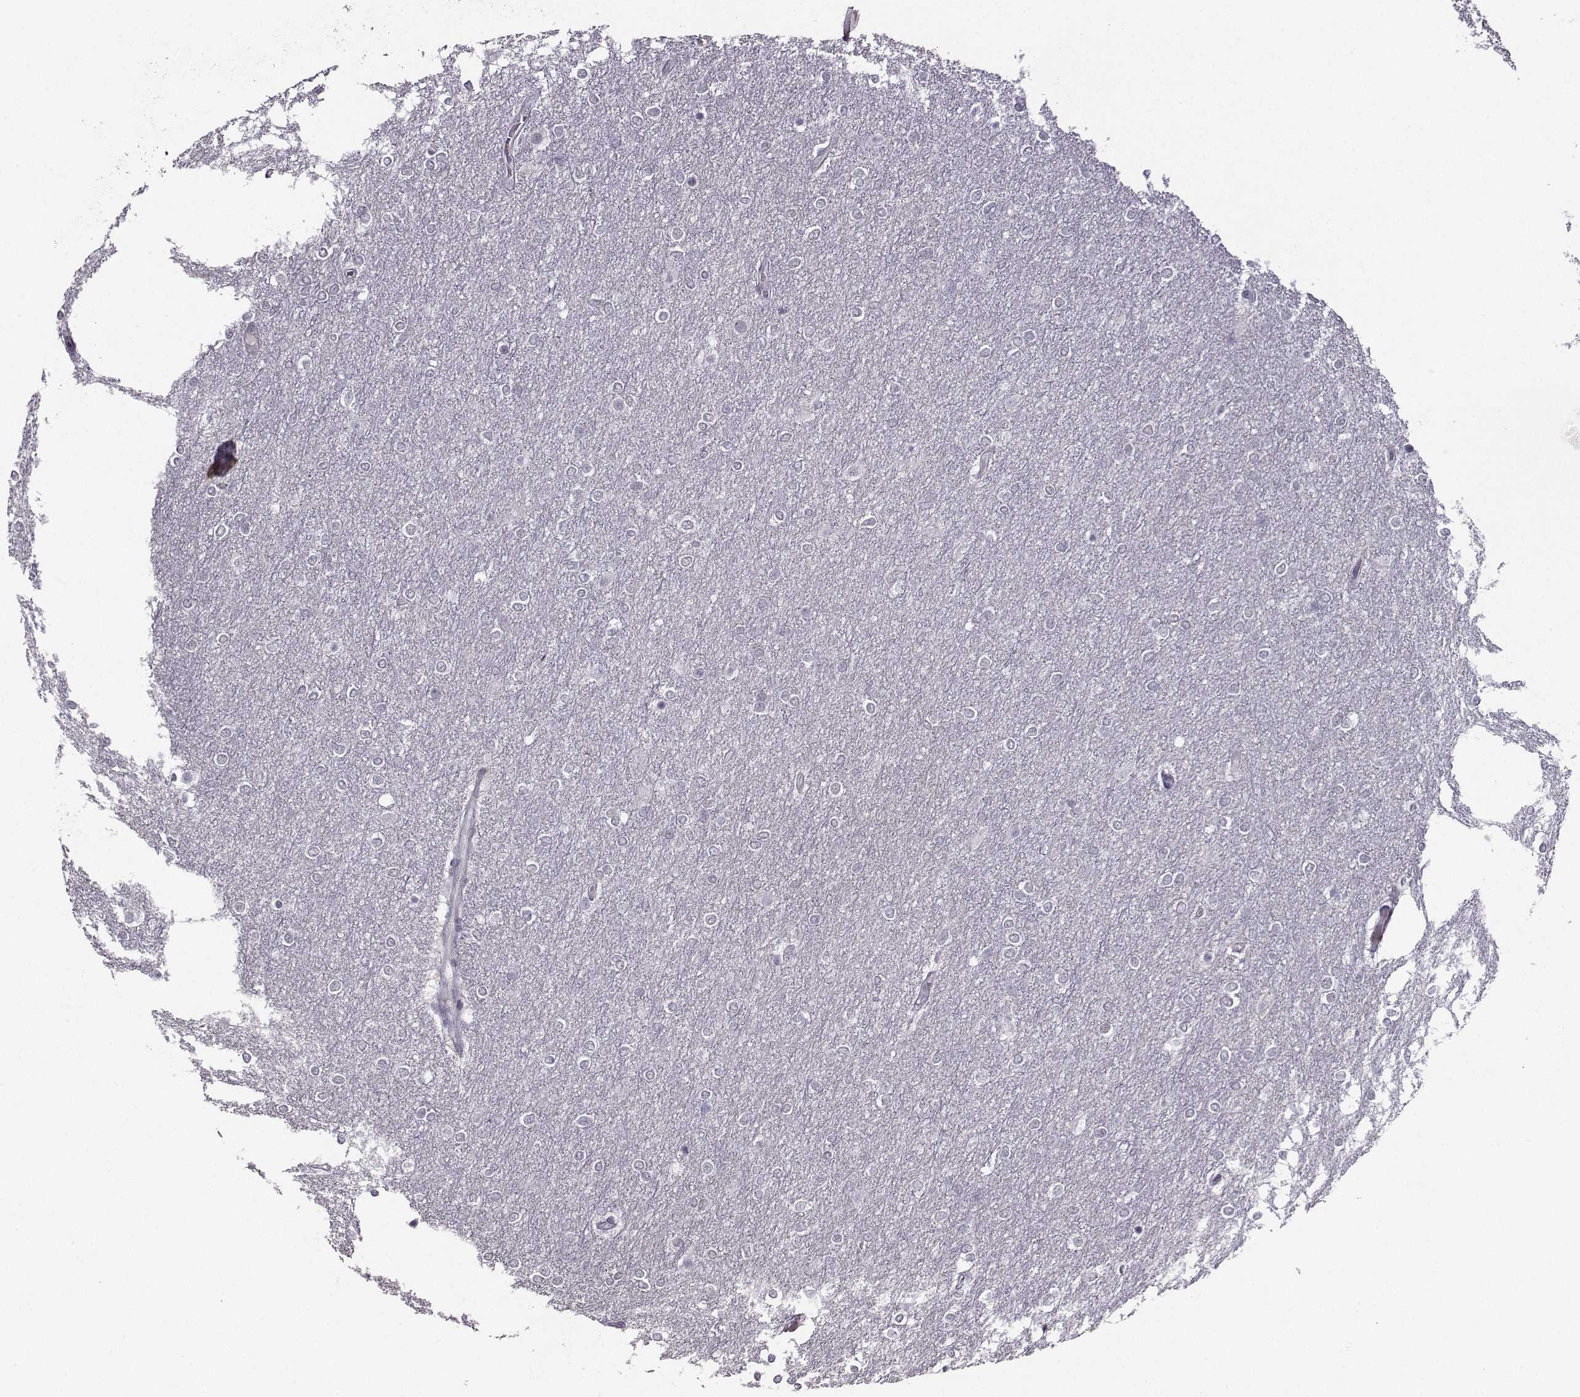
{"staining": {"intensity": "negative", "quantity": "none", "location": "none"}, "tissue": "glioma", "cell_type": "Tumor cells", "image_type": "cancer", "snomed": [{"axis": "morphology", "description": "Glioma, malignant, High grade"}, {"axis": "topography", "description": "Brain"}], "caption": "A histopathology image of human glioma is negative for staining in tumor cells.", "gene": "LIN28A", "patient": {"sex": "female", "age": 61}}